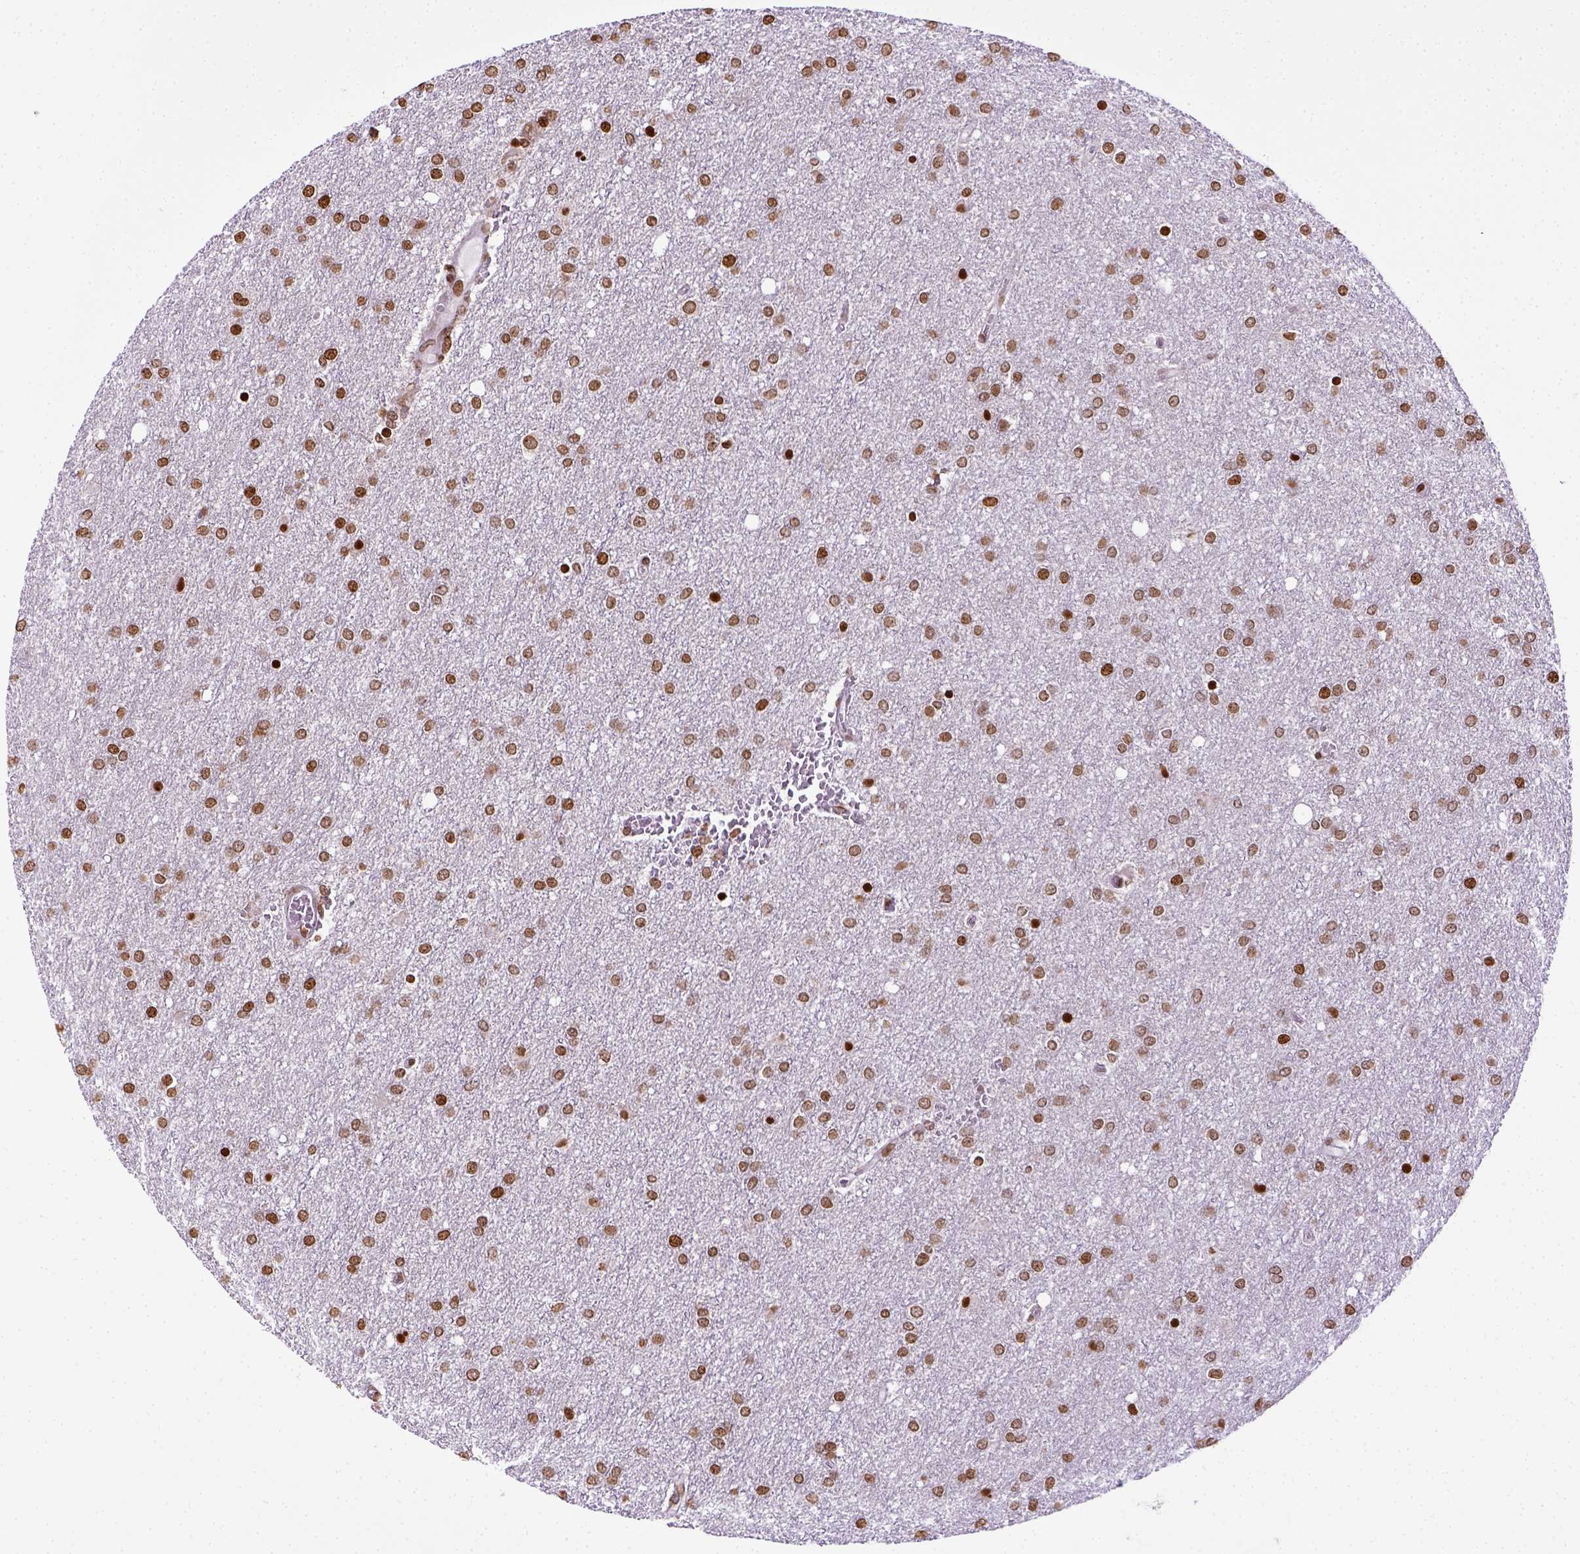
{"staining": {"intensity": "moderate", "quantity": ">75%", "location": "nuclear"}, "tissue": "glioma", "cell_type": "Tumor cells", "image_type": "cancer", "snomed": [{"axis": "morphology", "description": "Glioma, malignant, High grade"}, {"axis": "topography", "description": "Brain"}], "caption": "Glioma stained for a protein demonstrates moderate nuclear positivity in tumor cells.", "gene": "ZNF75D", "patient": {"sex": "female", "age": 61}}